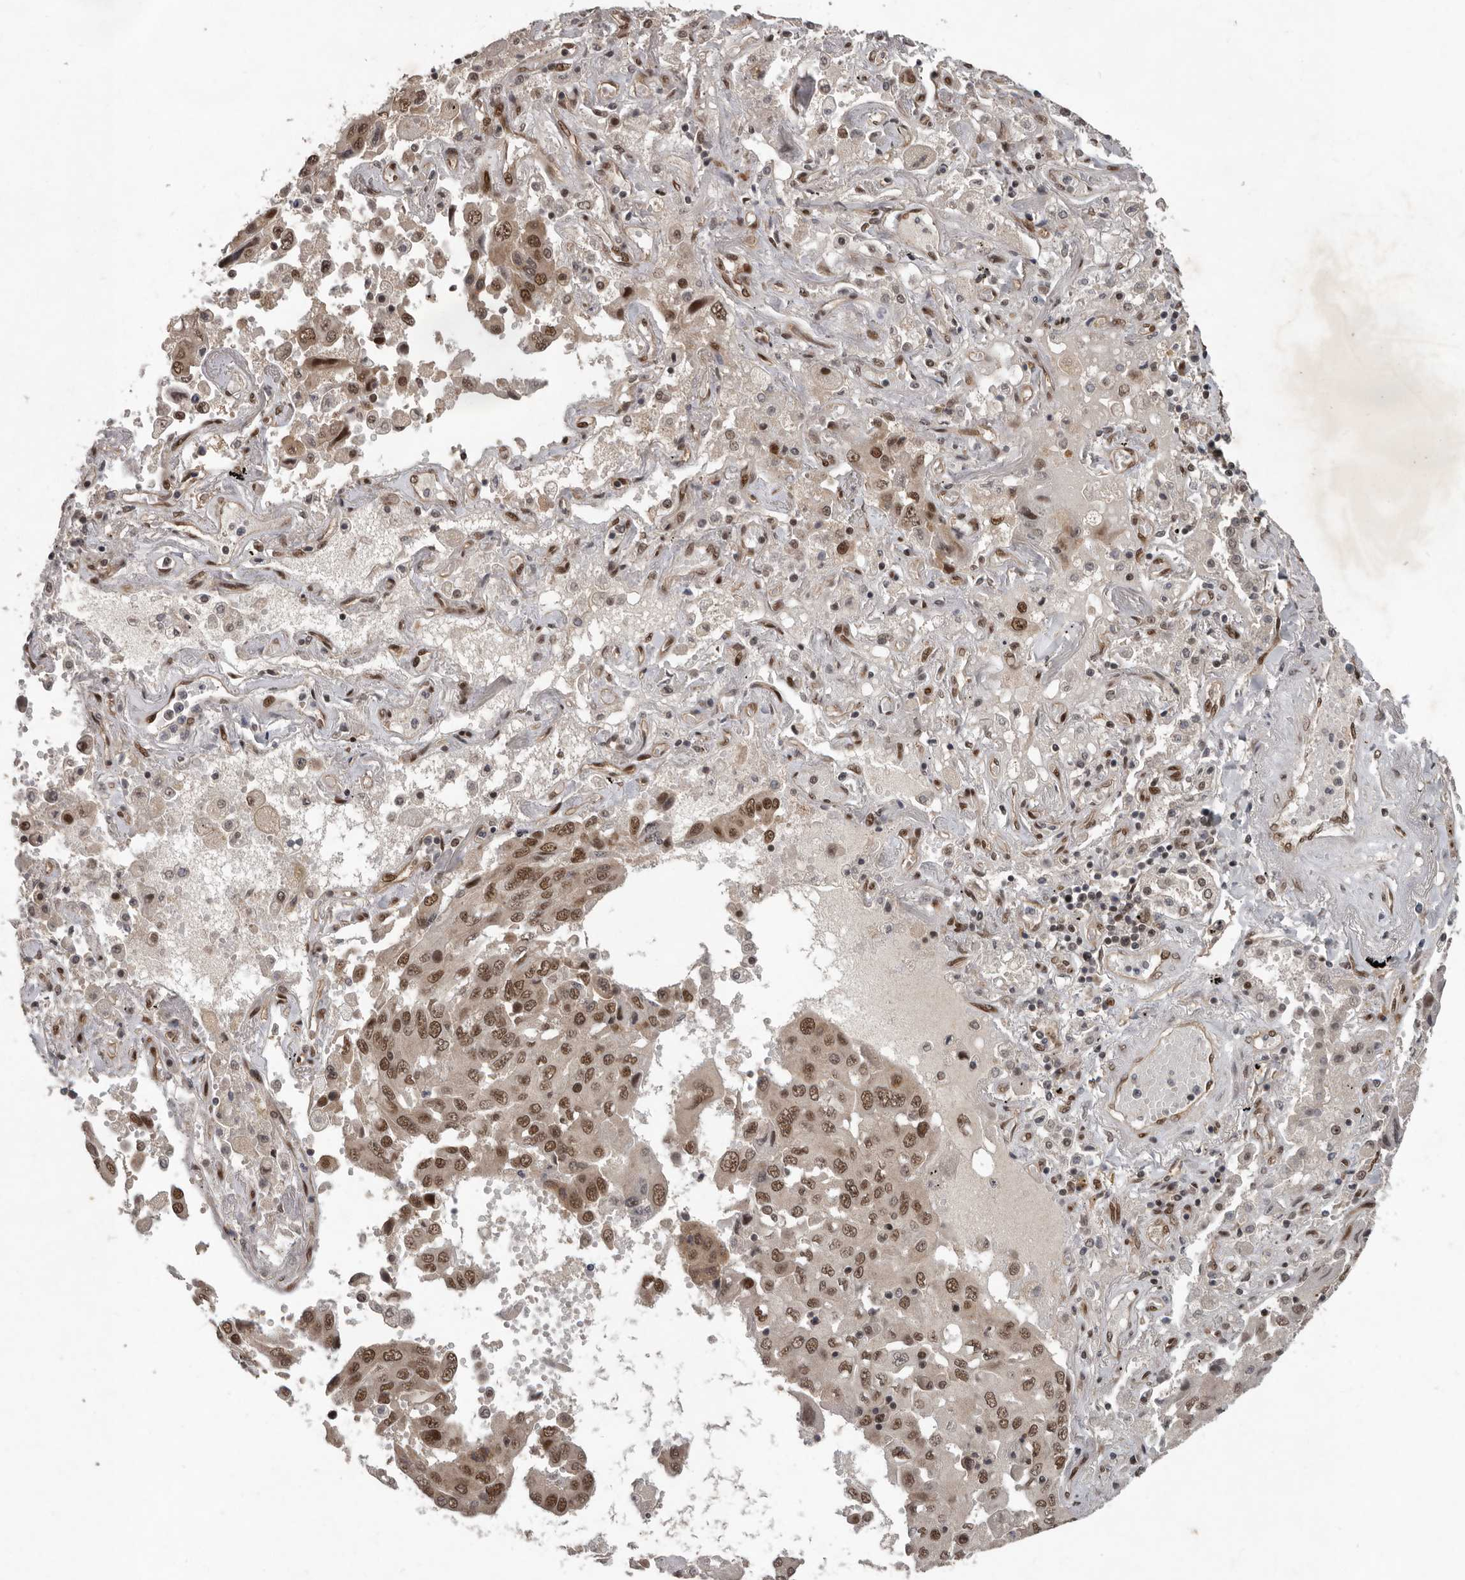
{"staining": {"intensity": "moderate", "quantity": ">75%", "location": "nuclear"}, "tissue": "lung cancer", "cell_type": "Tumor cells", "image_type": "cancer", "snomed": [{"axis": "morphology", "description": "Adenocarcinoma, NOS"}, {"axis": "topography", "description": "Lung"}], "caption": "Immunohistochemical staining of lung cancer shows moderate nuclear protein positivity in about >75% of tumor cells.", "gene": "CDC27", "patient": {"sex": "female", "age": 65}}